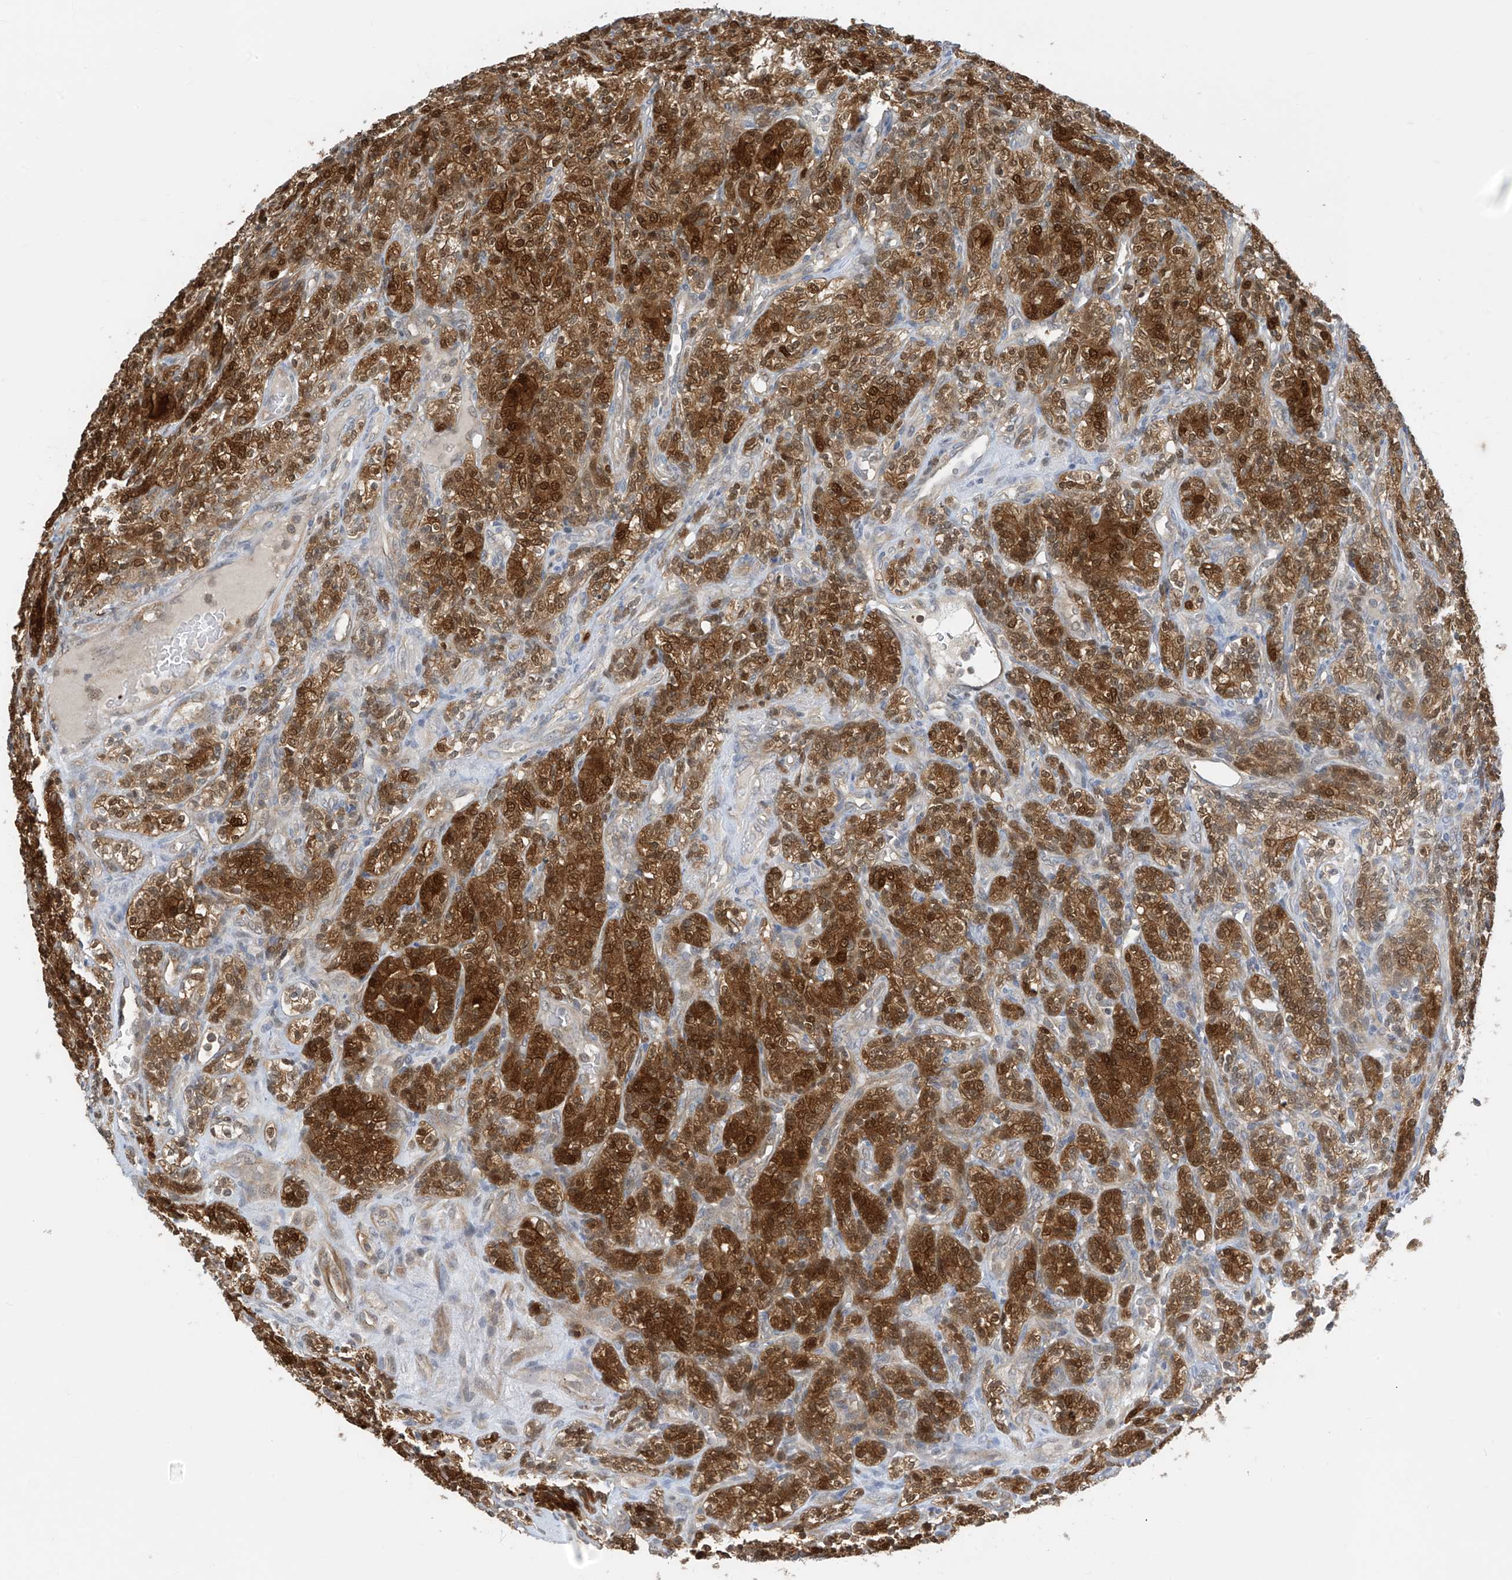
{"staining": {"intensity": "strong", "quantity": ">75%", "location": "cytoplasmic/membranous,nuclear"}, "tissue": "renal cancer", "cell_type": "Tumor cells", "image_type": "cancer", "snomed": [{"axis": "morphology", "description": "Adenocarcinoma, NOS"}, {"axis": "topography", "description": "Kidney"}], "caption": "Renal cancer (adenocarcinoma) stained for a protein (brown) shows strong cytoplasmic/membranous and nuclear positive staining in approximately >75% of tumor cells.", "gene": "TTC38", "patient": {"sex": "male", "age": 77}}